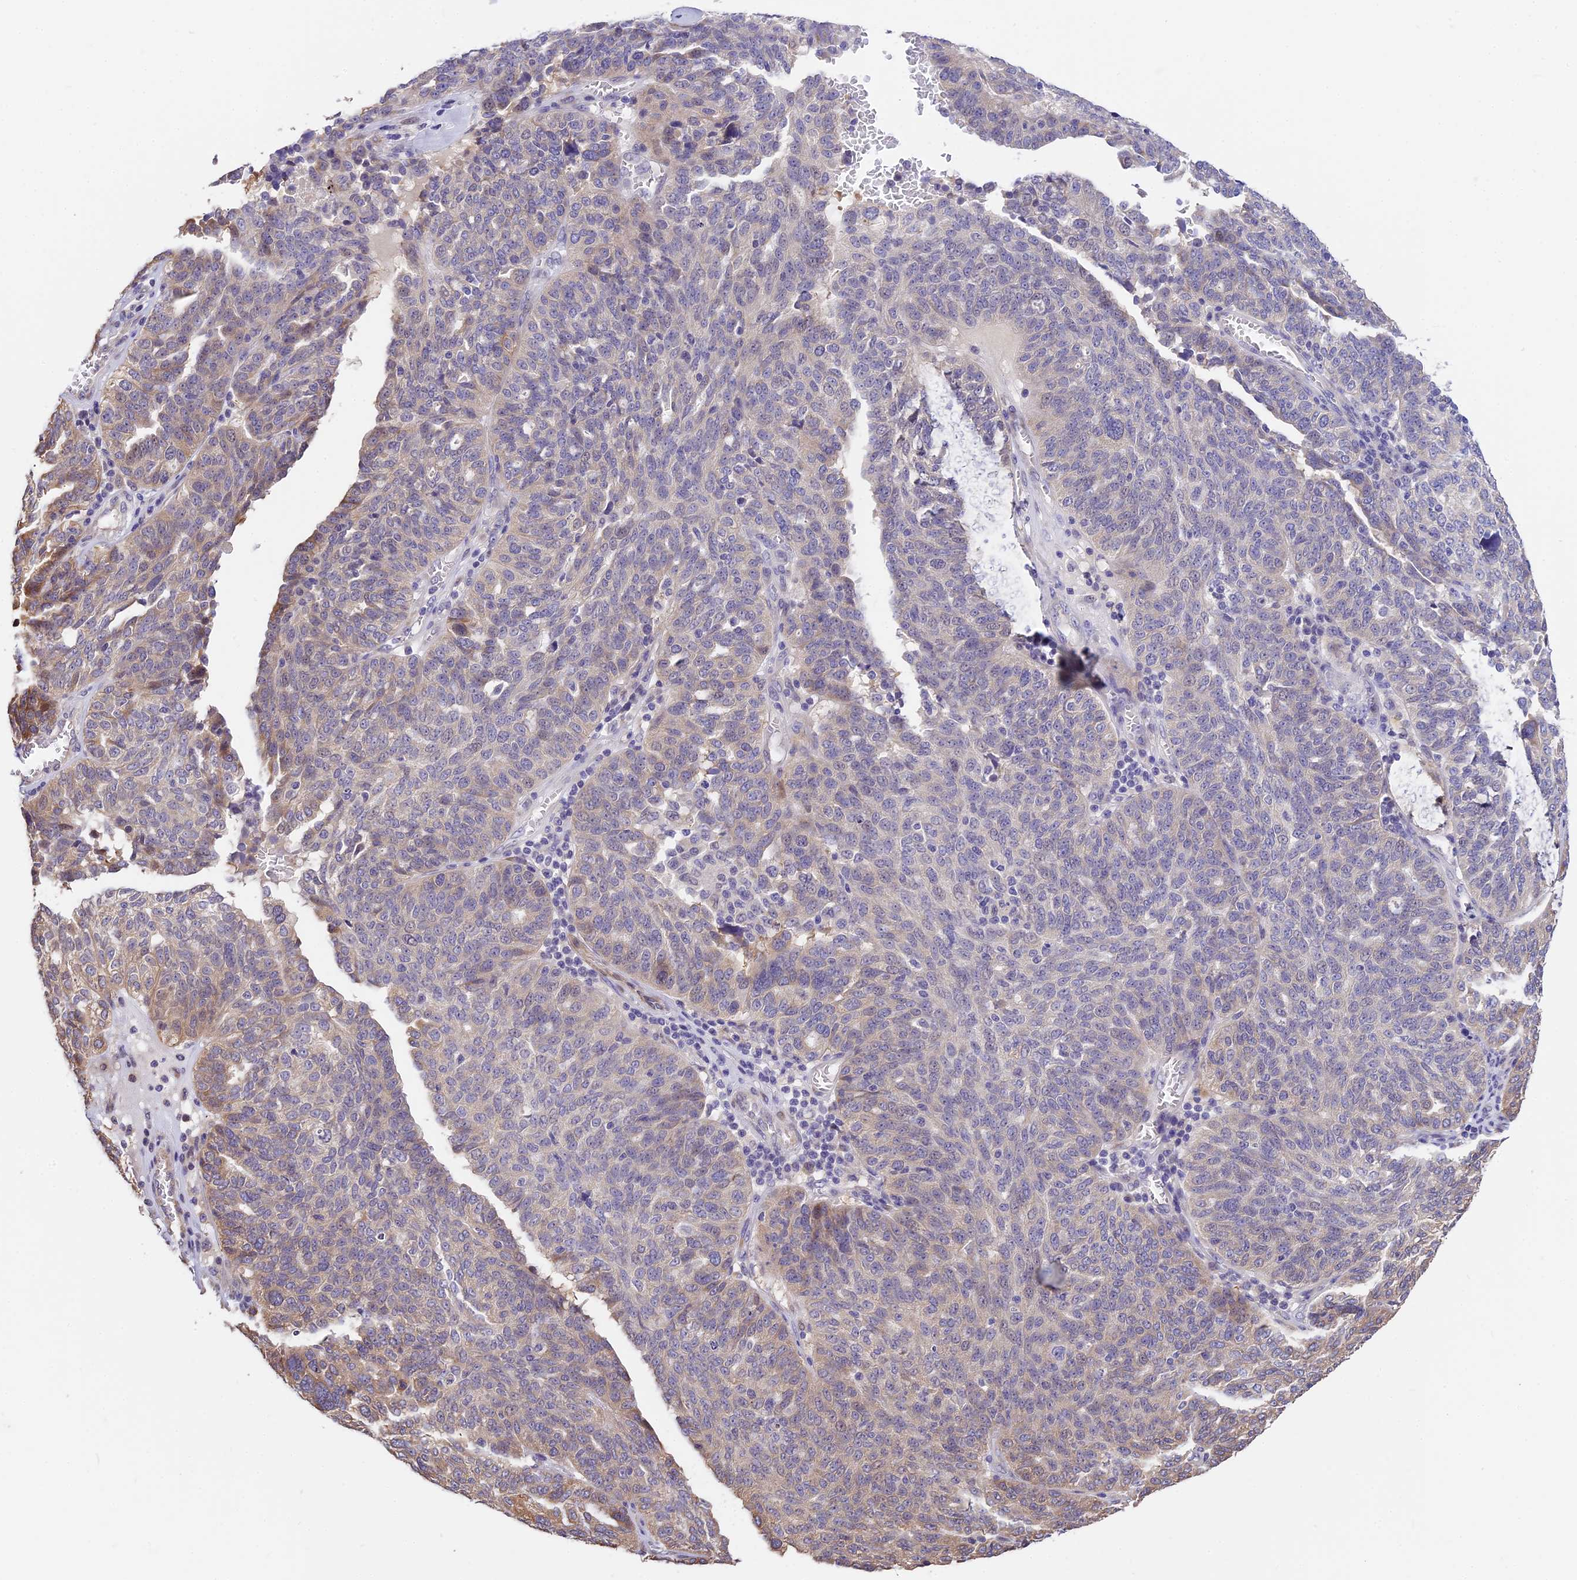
{"staining": {"intensity": "weak", "quantity": "25%-75%", "location": "cytoplasmic/membranous"}, "tissue": "ovarian cancer", "cell_type": "Tumor cells", "image_type": "cancer", "snomed": [{"axis": "morphology", "description": "Cystadenocarcinoma, serous, NOS"}, {"axis": "topography", "description": "Ovary"}], "caption": "The histopathology image displays a brown stain indicating the presence of a protein in the cytoplasmic/membranous of tumor cells in ovarian cancer (serous cystadenocarcinoma).", "gene": "BSCL2", "patient": {"sex": "female", "age": 59}}